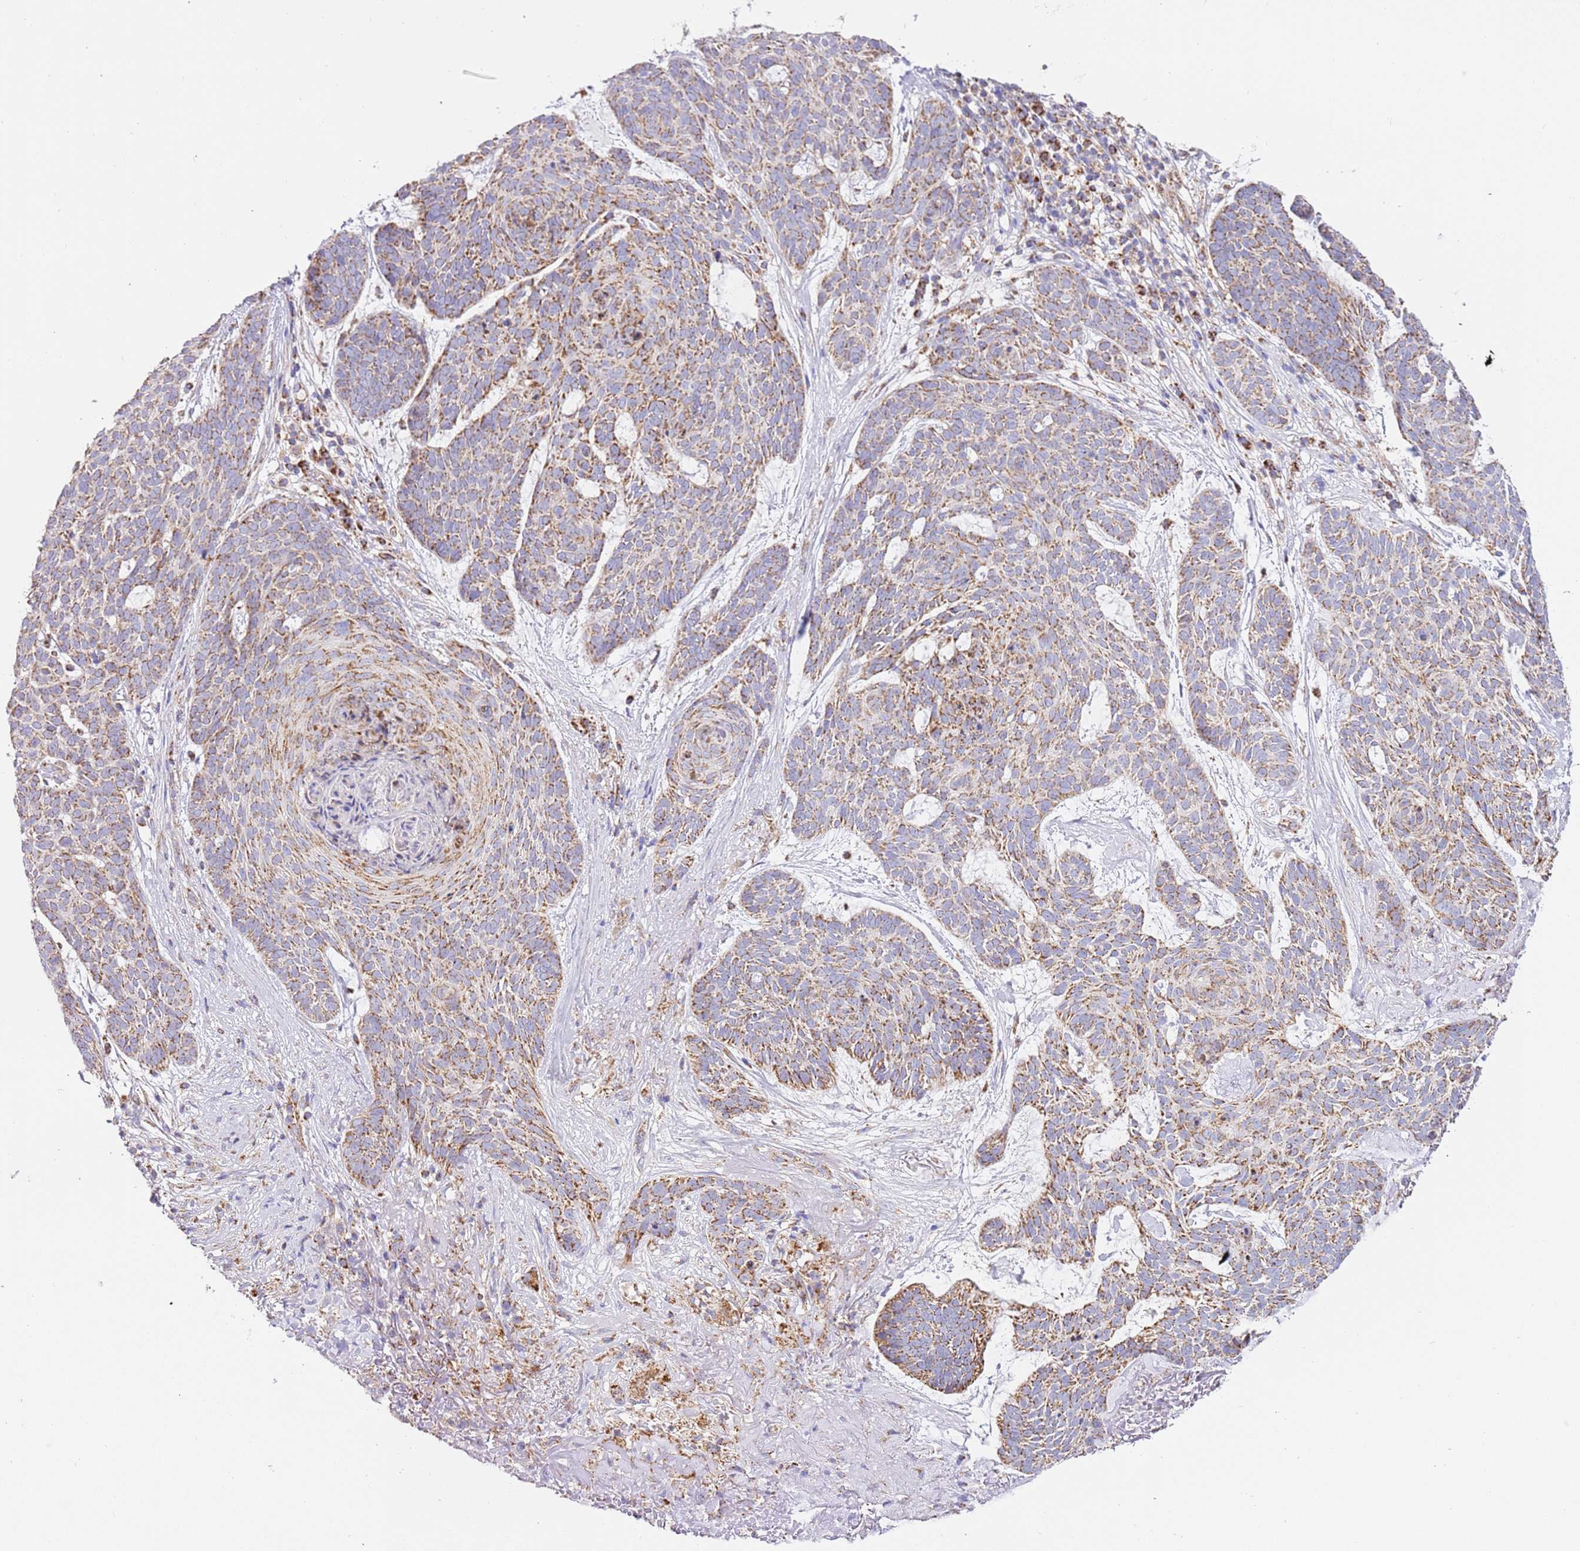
{"staining": {"intensity": "moderate", "quantity": ">75%", "location": "cytoplasmic/membranous"}, "tissue": "skin cancer", "cell_type": "Tumor cells", "image_type": "cancer", "snomed": [{"axis": "morphology", "description": "Basal cell carcinoma"}, {"axis": "topography", "description": "Skin"}], "caption": "Protein analysis of skin cancer (basal cell carcinoma) tissue exhibits moderate cytoplasmic/membranous staining in about >75% of tumor cells.", "gene": "ZBTB39", "patient": {"sex": "female", "age": 89}}